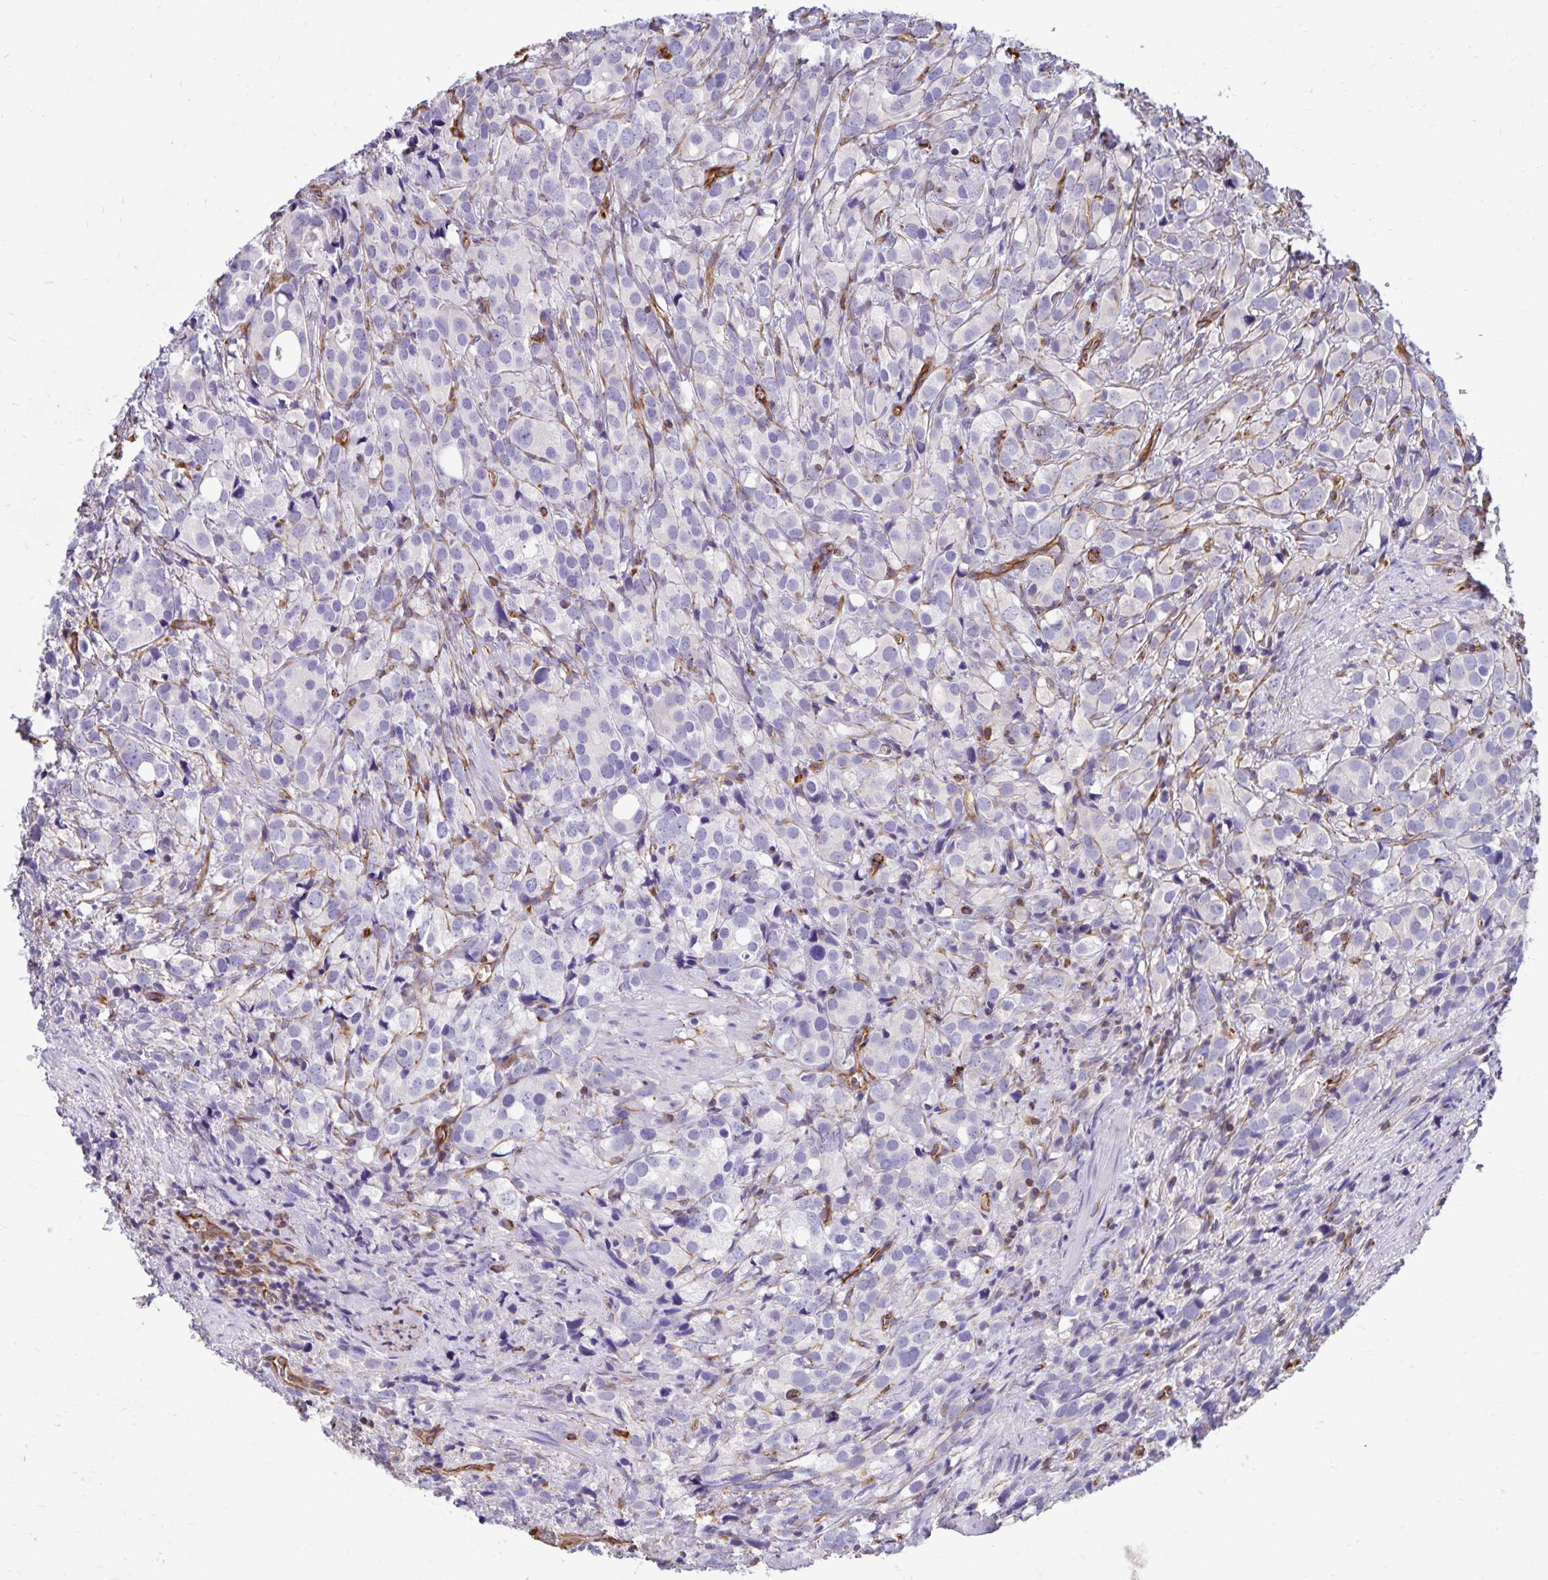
{"staining": {"intensity": "negative", "quantity": "none", "location": "none"}, "tissue": "prostate cancer", "cell_type": "Tumor cells", "image_type": "cancer", "snomed": [{"axis": "morphology", "description": "Adenocarcinoma, High grade"}, {"axis": "topography", "description": "Prostate"}], "caption": "Immunohistochemistry of human prostate cancer (high-grade adenocarcinoma) demonstrates no staining in tumor cells.", "gene": "TRPV6", "patient": {"sex": "male", "age": 86}}